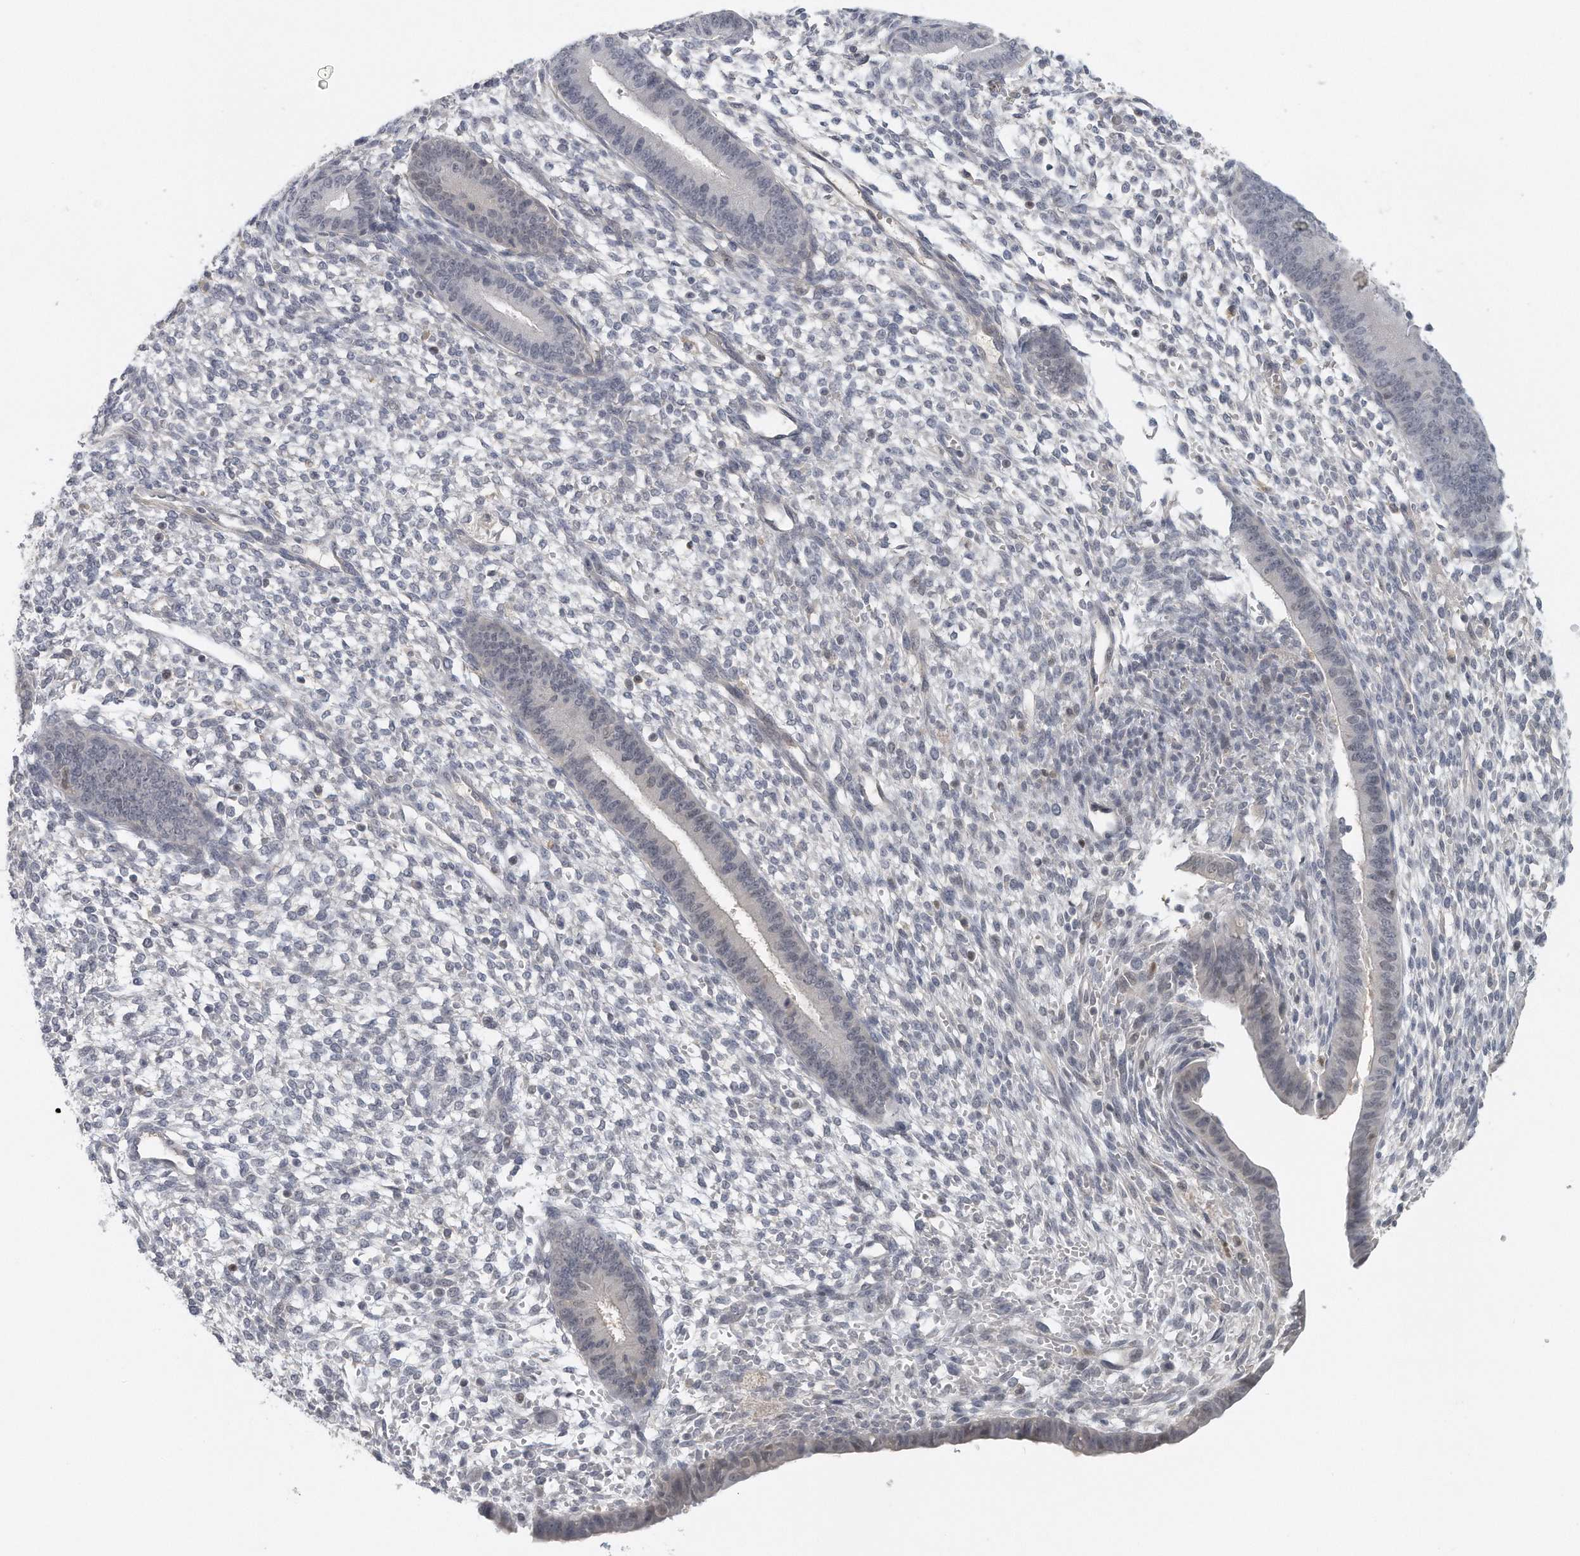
{"staining": {"intensity": "negative", "quantity": "none", "location": "none"}, "tissue": "endometrium", "cell_type": "Cells in endometrial stroma", "image_type": "normal", "snomed": [{"axis": "morphology", "description": "Normal tissue, NOS"}, {"axis": "topography", "description": "Endometrium"}], "caption": "An immunohistochemistry (IHC) photomicrograph of normal endometrium is shown. There is no staining in cells in endometrial stroma of endometrium. (DAB (3,3'-diaminobenzidine) IHC, high magnification).", "gene": "DDX43", "patient": {"sex": "female", "age": 46}}